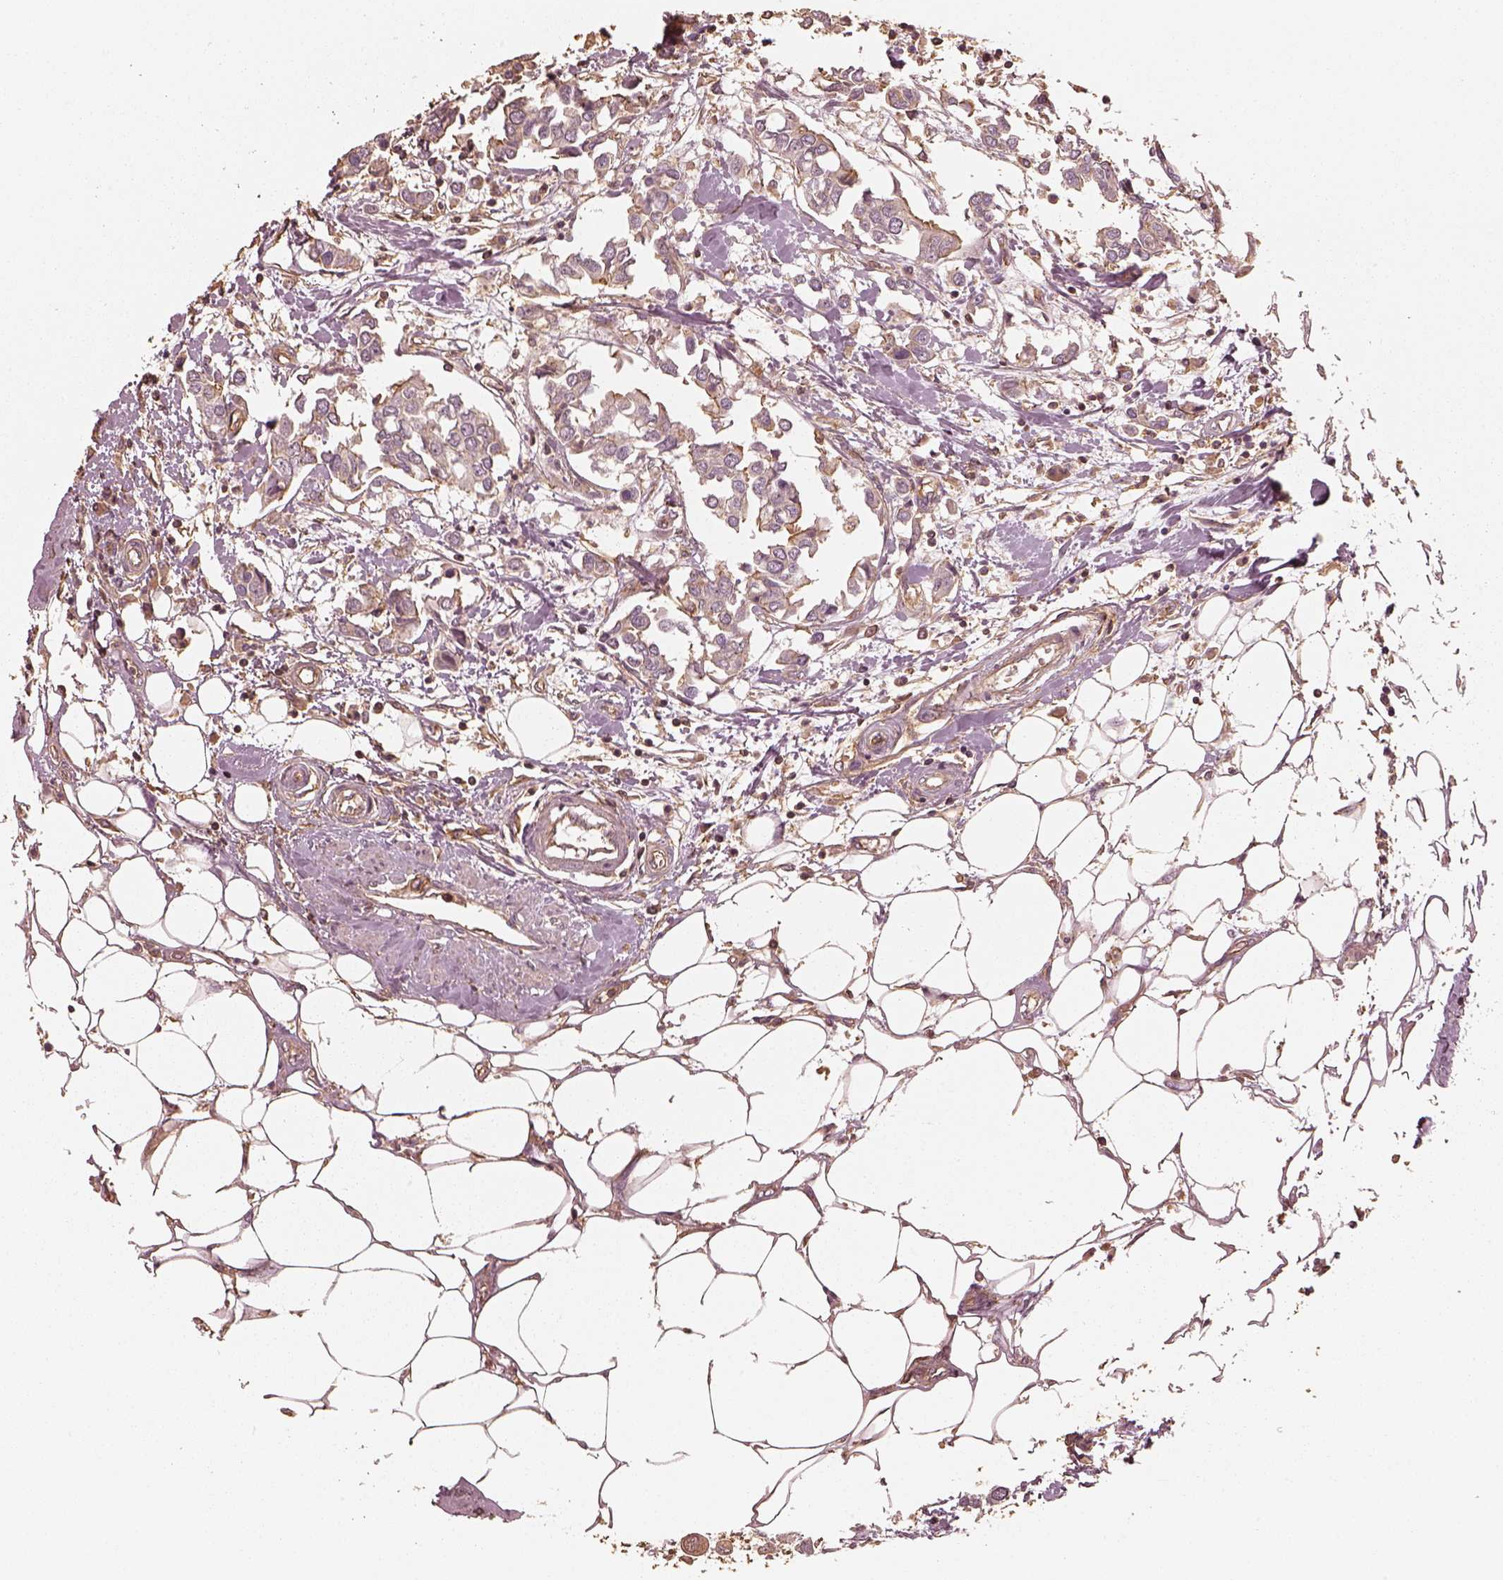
{"staining": {"intensity": "moderate", "quantity": "25%-75%", "location": "cytoplasmic/membranous"}, "tissue": "breast cancer", "cell_type": "Tumor cells", "image_type": "cancer", "snomed": [{"axis": "morphology", "description": "Duct carcinoma"}, {"axis": "topography", "description": "Breast"}], "caption": "IHC of breast cancer exhibits medium levels of moderate cytoplasmic/membranous expression in approximately 25%-75% of tumor cells.", "gene": "WDR7", "patient": {"sex": "female", "age": 83}}